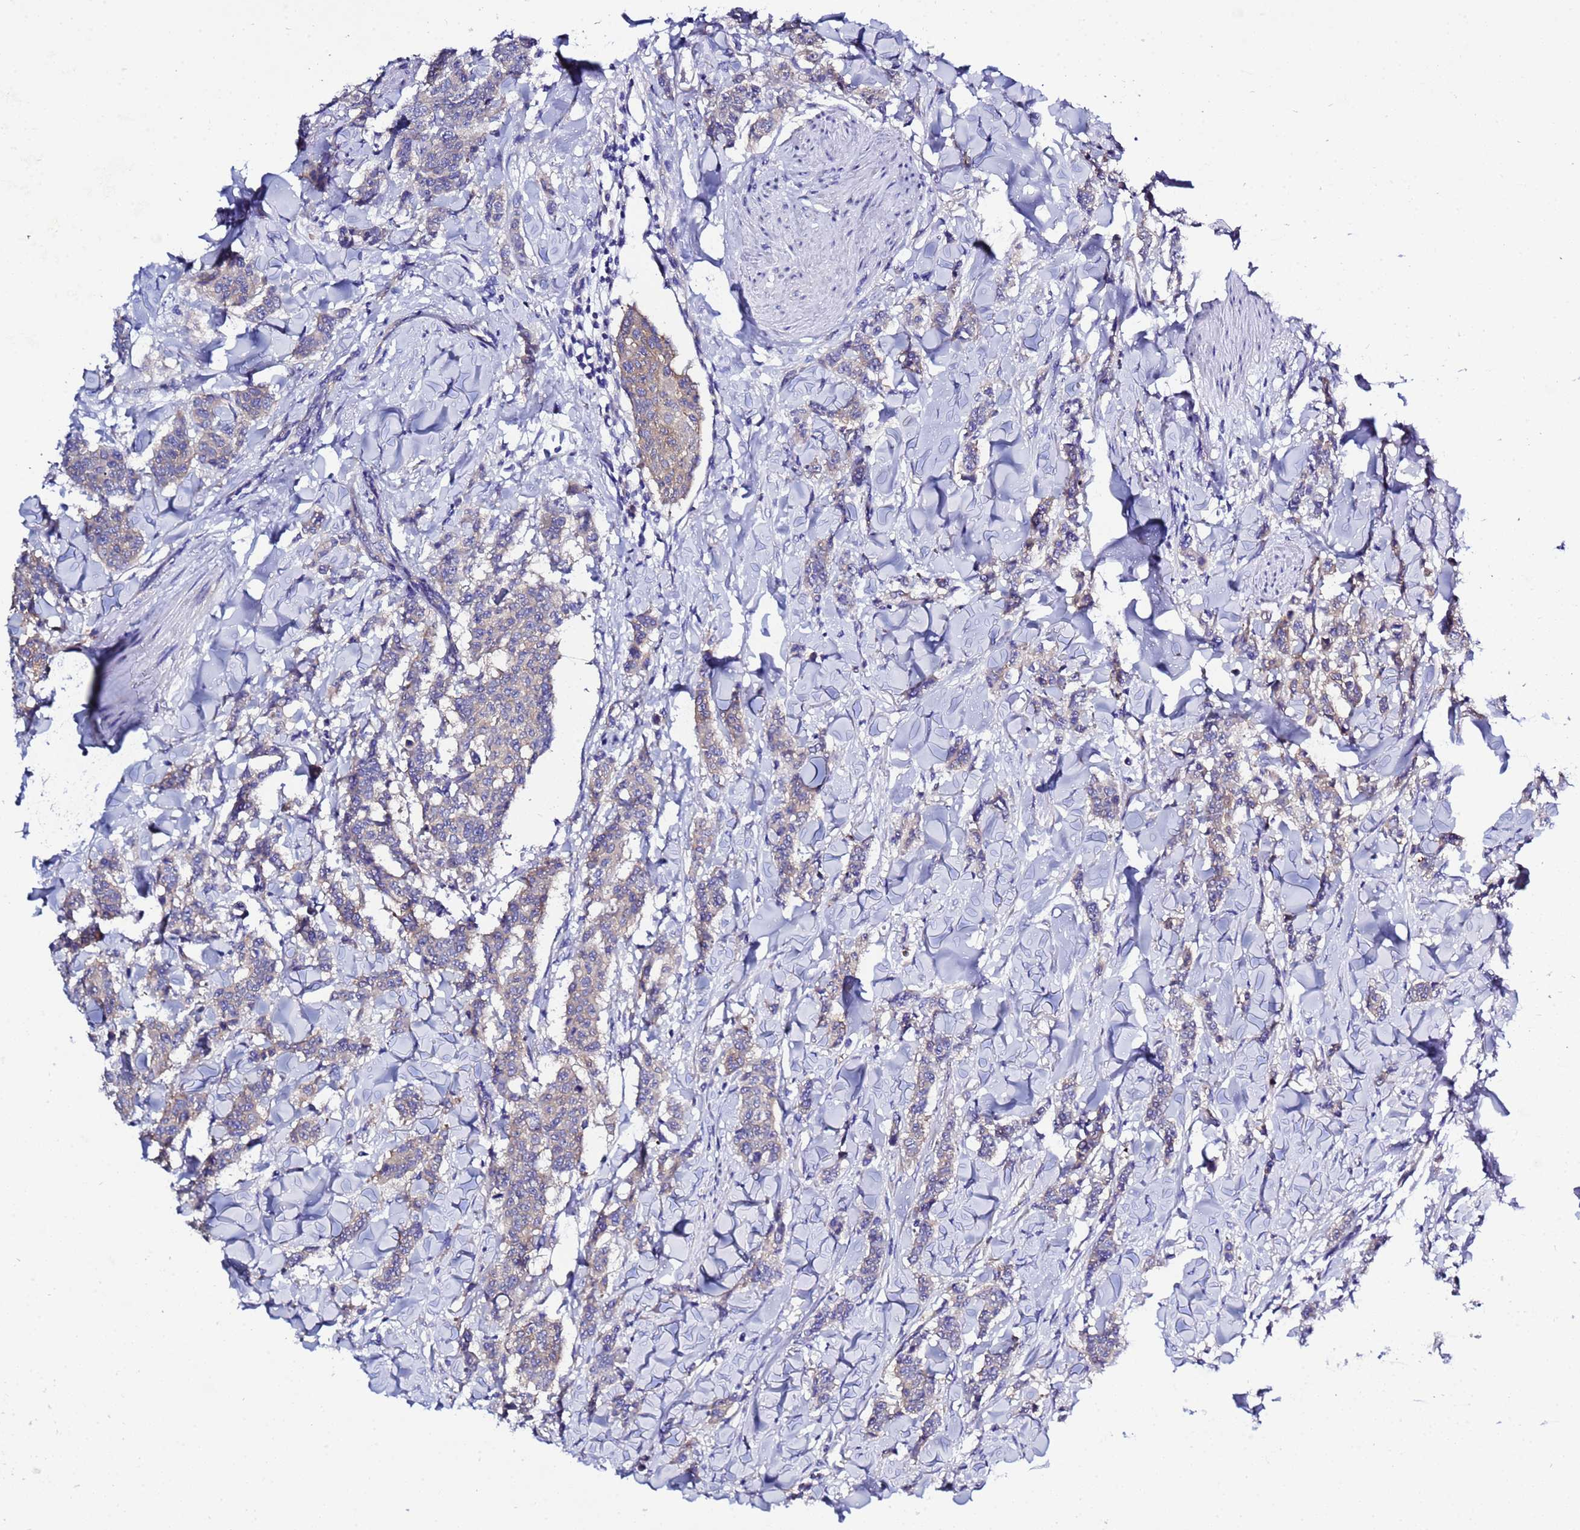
{"staining": {"intensity": "weak", "quantity": "25%-75%", "location": "cytoplasmic/membranous"}, "tissue": "breast cancer", "cell_type": "Tumor cells", "image_type": "cancer", "snomed": [{"axis": "morphology", "description": "Duct carcinoma"}, {"axis": "topography", "description": "Breast"}], "caption": "Protein expression analysis of breast cancer reveals weak cytoplasmic/membranous expression in approximately 25%-75% of tumor cells.", "gene": "RC3H2", "patient": {"sex": "female", "age": 40}}